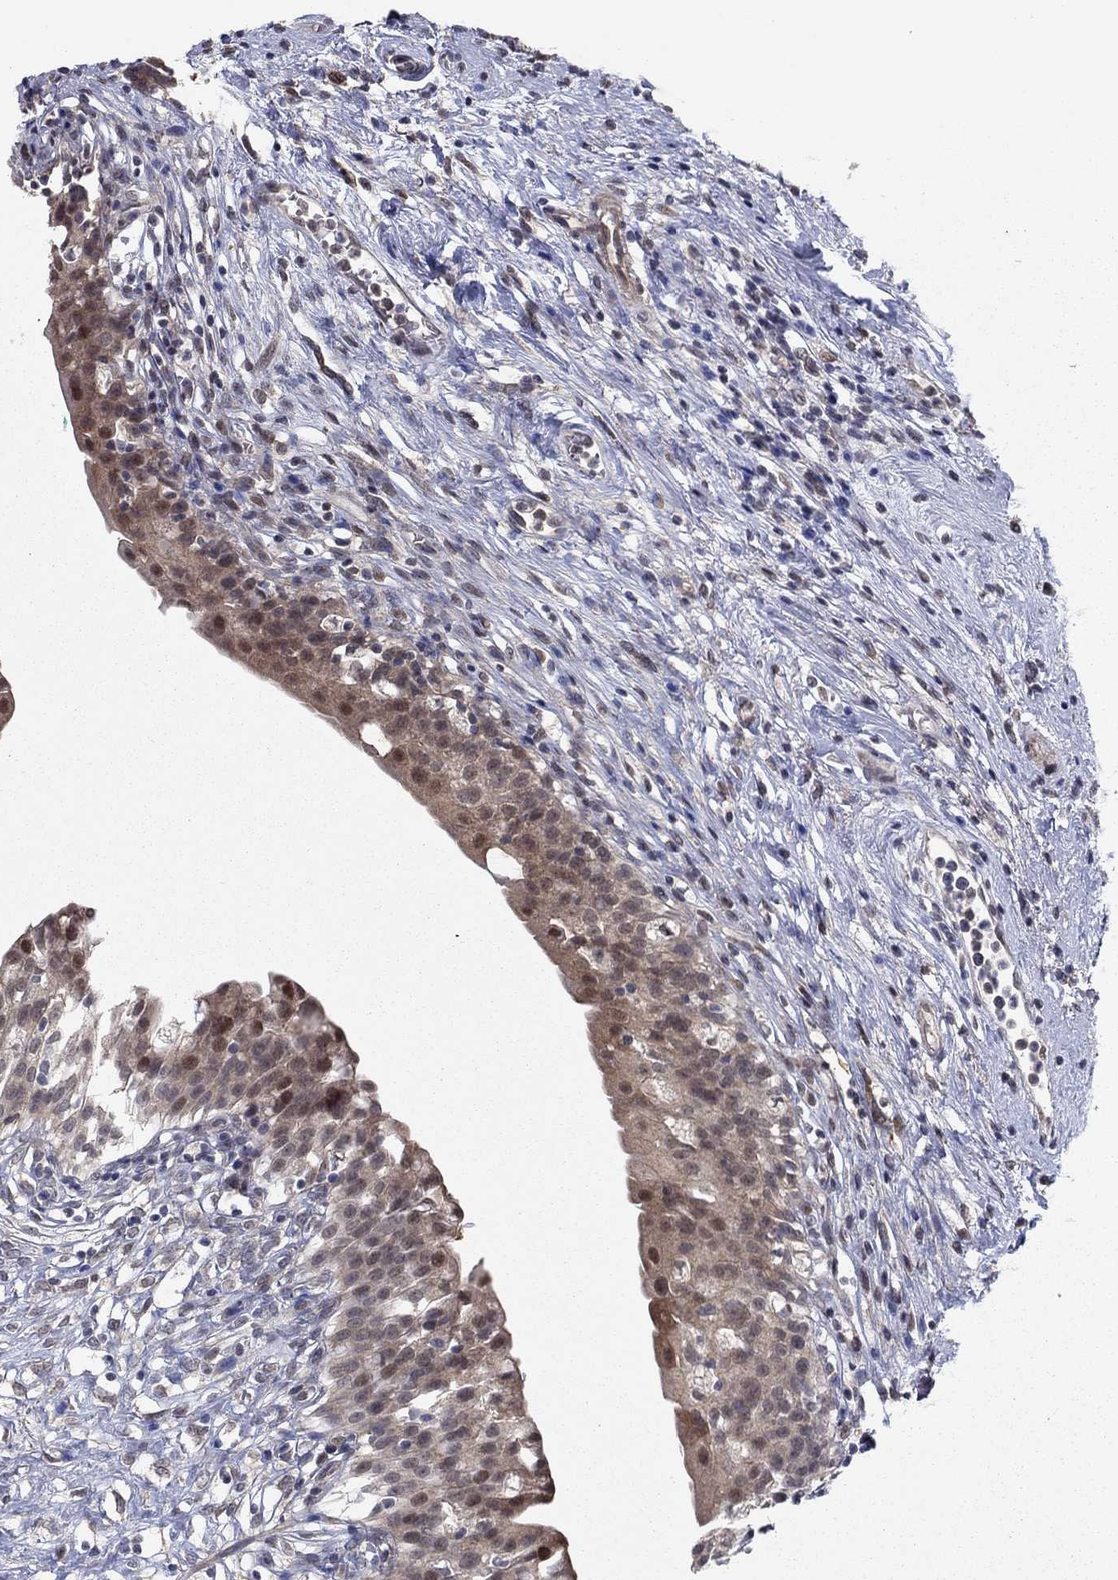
{"staining": {"intensity": "strong", "quantity": "25%-75%", "location": "cytoplasmic/membranous"}, "tissue": "urinary bladder", "cell_type": "Urothelial cells", "image_type": "normal", "snomed": [{"axis": "morphology", "description": "Normal tissue, NOS"}, {"axis": "topography", "description": "Urinary bladder"}], "caption": "Urinary bladder stained with IHC shows strong cytoplasmic/membranous staining in about 25%-75% of urothelial cells. Ihc stains the protein of interest in brown and the nuclei are stained blue.", "gene": "PSMC1", "patient": {"sex": "male", "age": 76}}